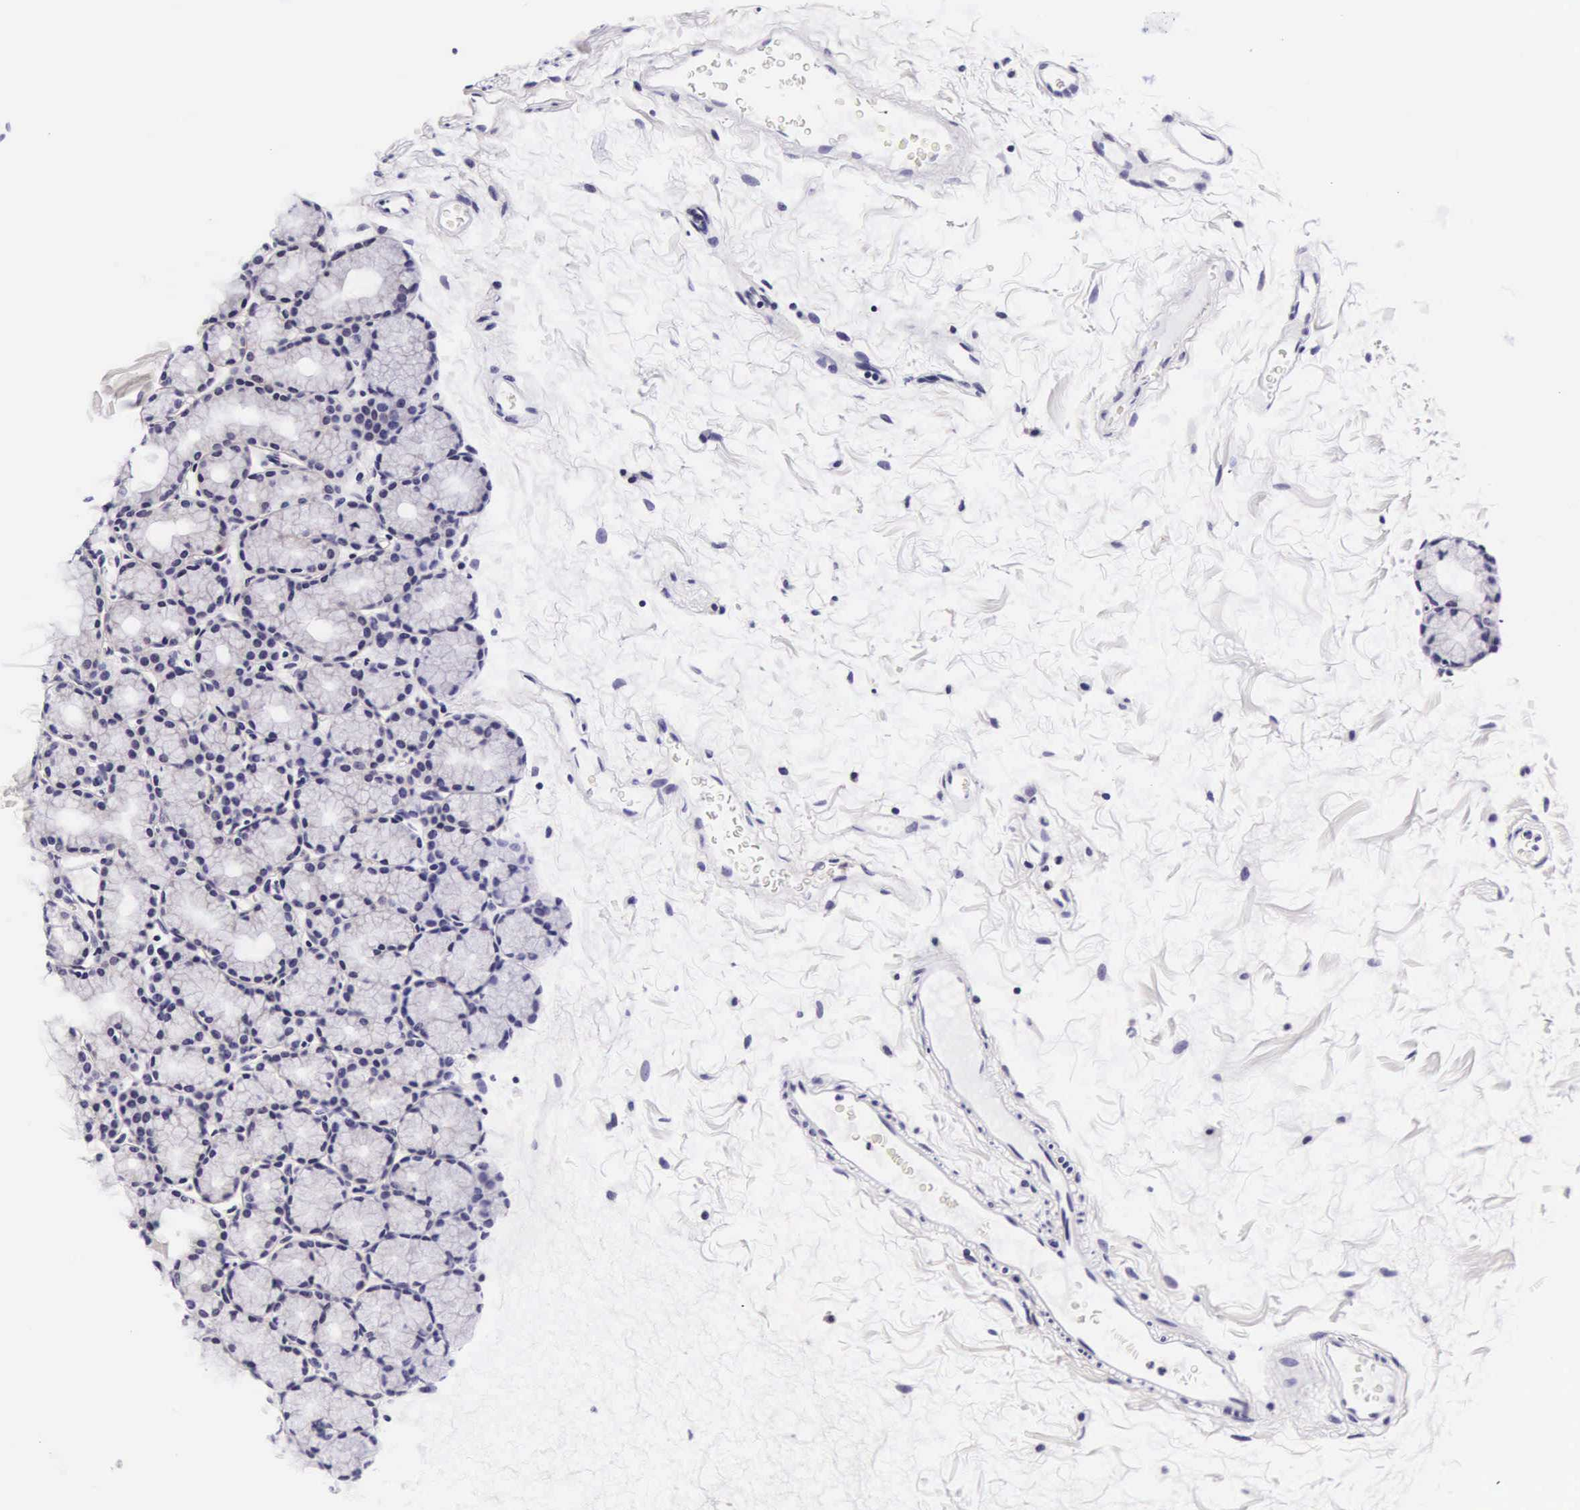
{"staining": {"intensity": "moderate", "quantity": "25%-75%", "location": "cytoplasmic/membranous"}, "tissue": "duodenum", "cell_type": "Glandular cells", "image_type": "normal", "snomed": [{"axis": "morphology", "description": "Normal tissue, NOS"}, {"axis": "topography", "description": "Duodenum"}], "caption": "Human duodenum stained for a protein (brown) reveals moderate cytoplasmic/membranous positive expression in approximately 25%-75% of glandular cells.", "gene": "PHETA2", "patient": {"sex": "female", "age": 48}}